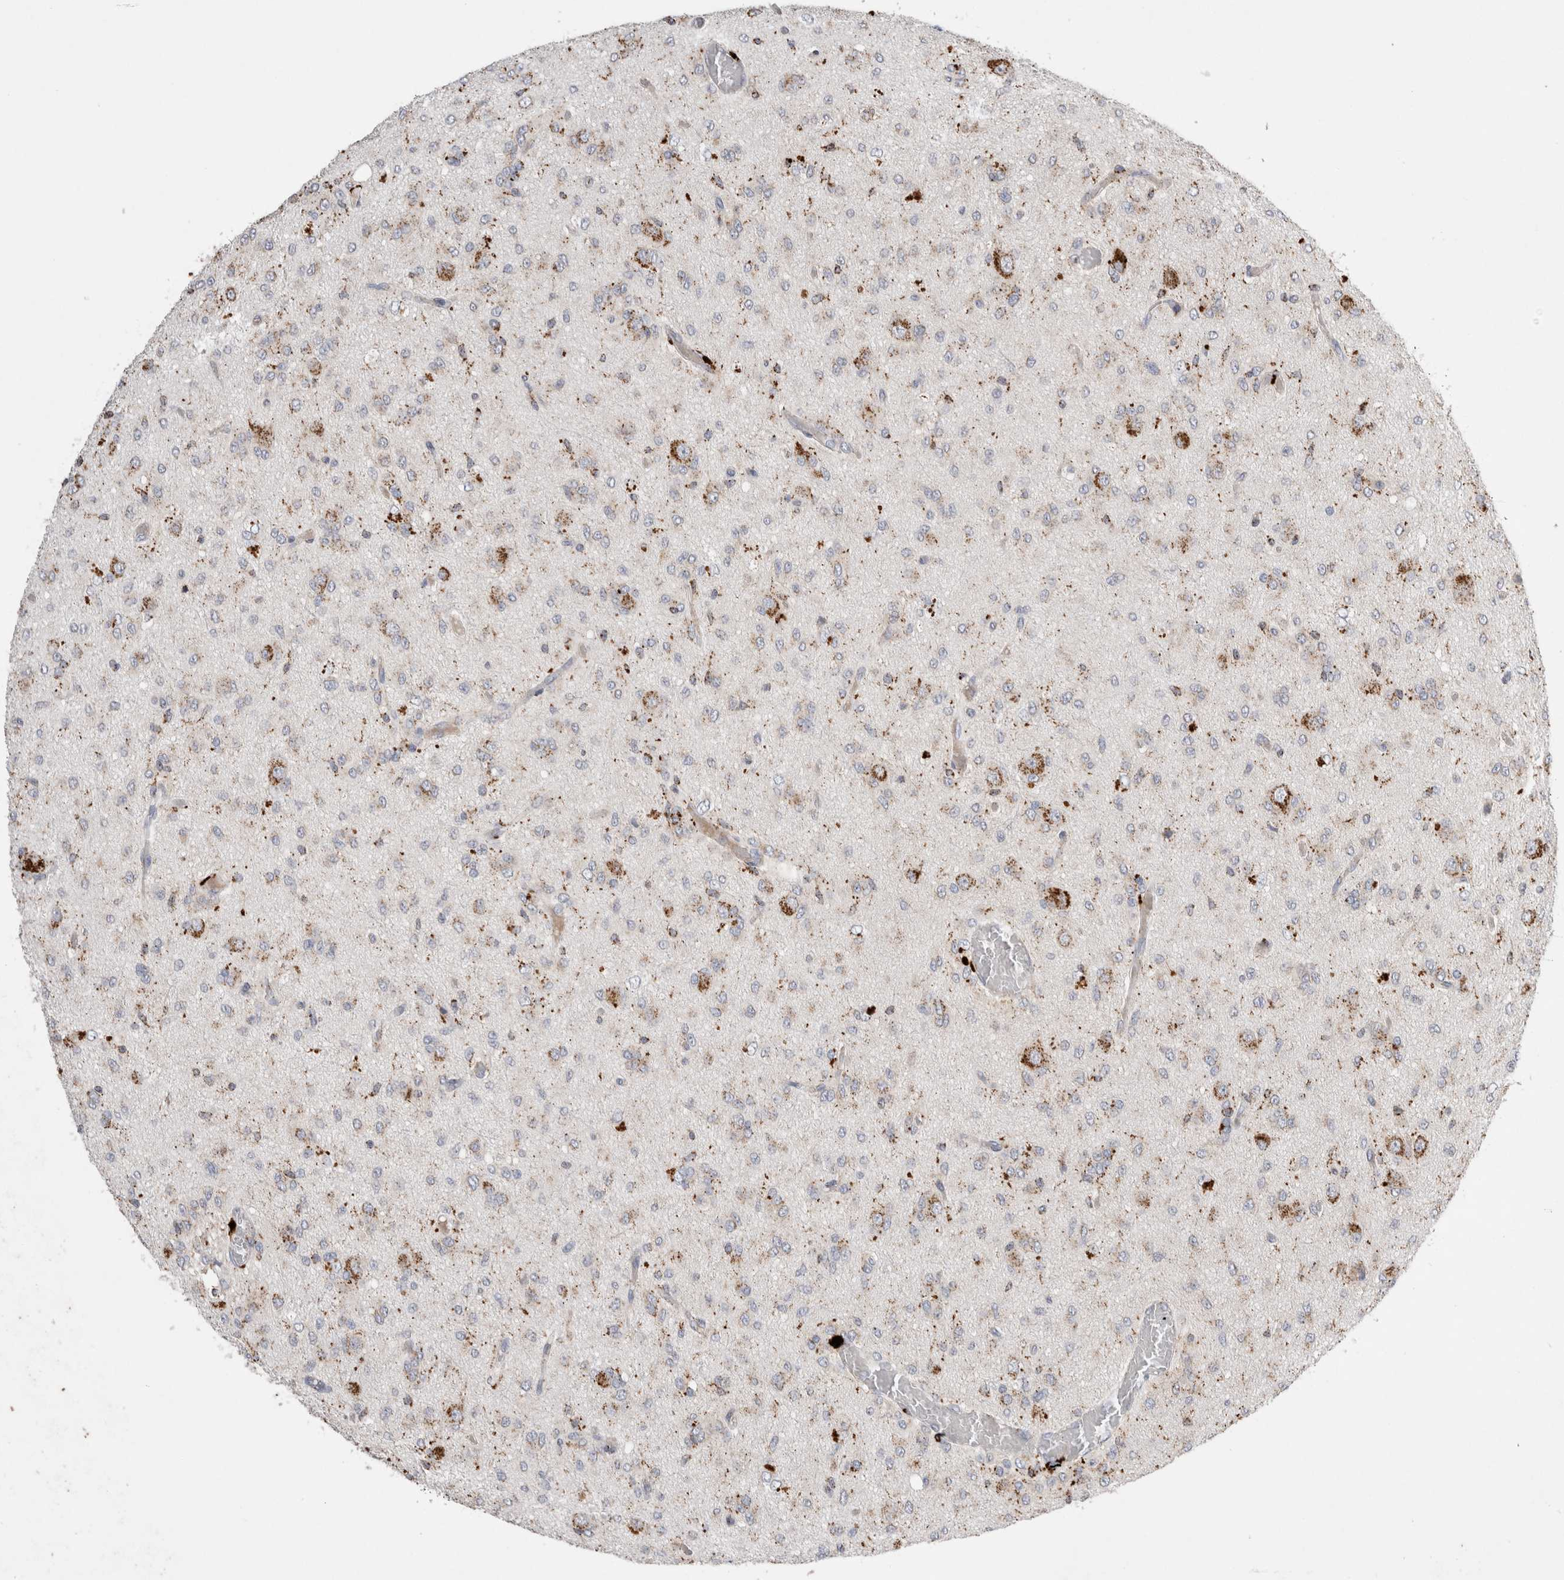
{"staining": {"intensity": "weak", "quantity": "25%-75%", "location": "cytoplasmic/membranous"}, "tissue": "glioma", "cell_type": "Tumor cells", "image_type": "cancer", "snomed": [{"axis": "morphology", "description": "Glioma, malignant, High grade"}, {"axis": "topography", "description": "Brain"}], "caption": "Glioma stained for a protein demonstrates weak cytoplasmic/membranous positivity in tumor cells.", "gene": "CTSA", "patient": {"sex": "female", "age": 59}}